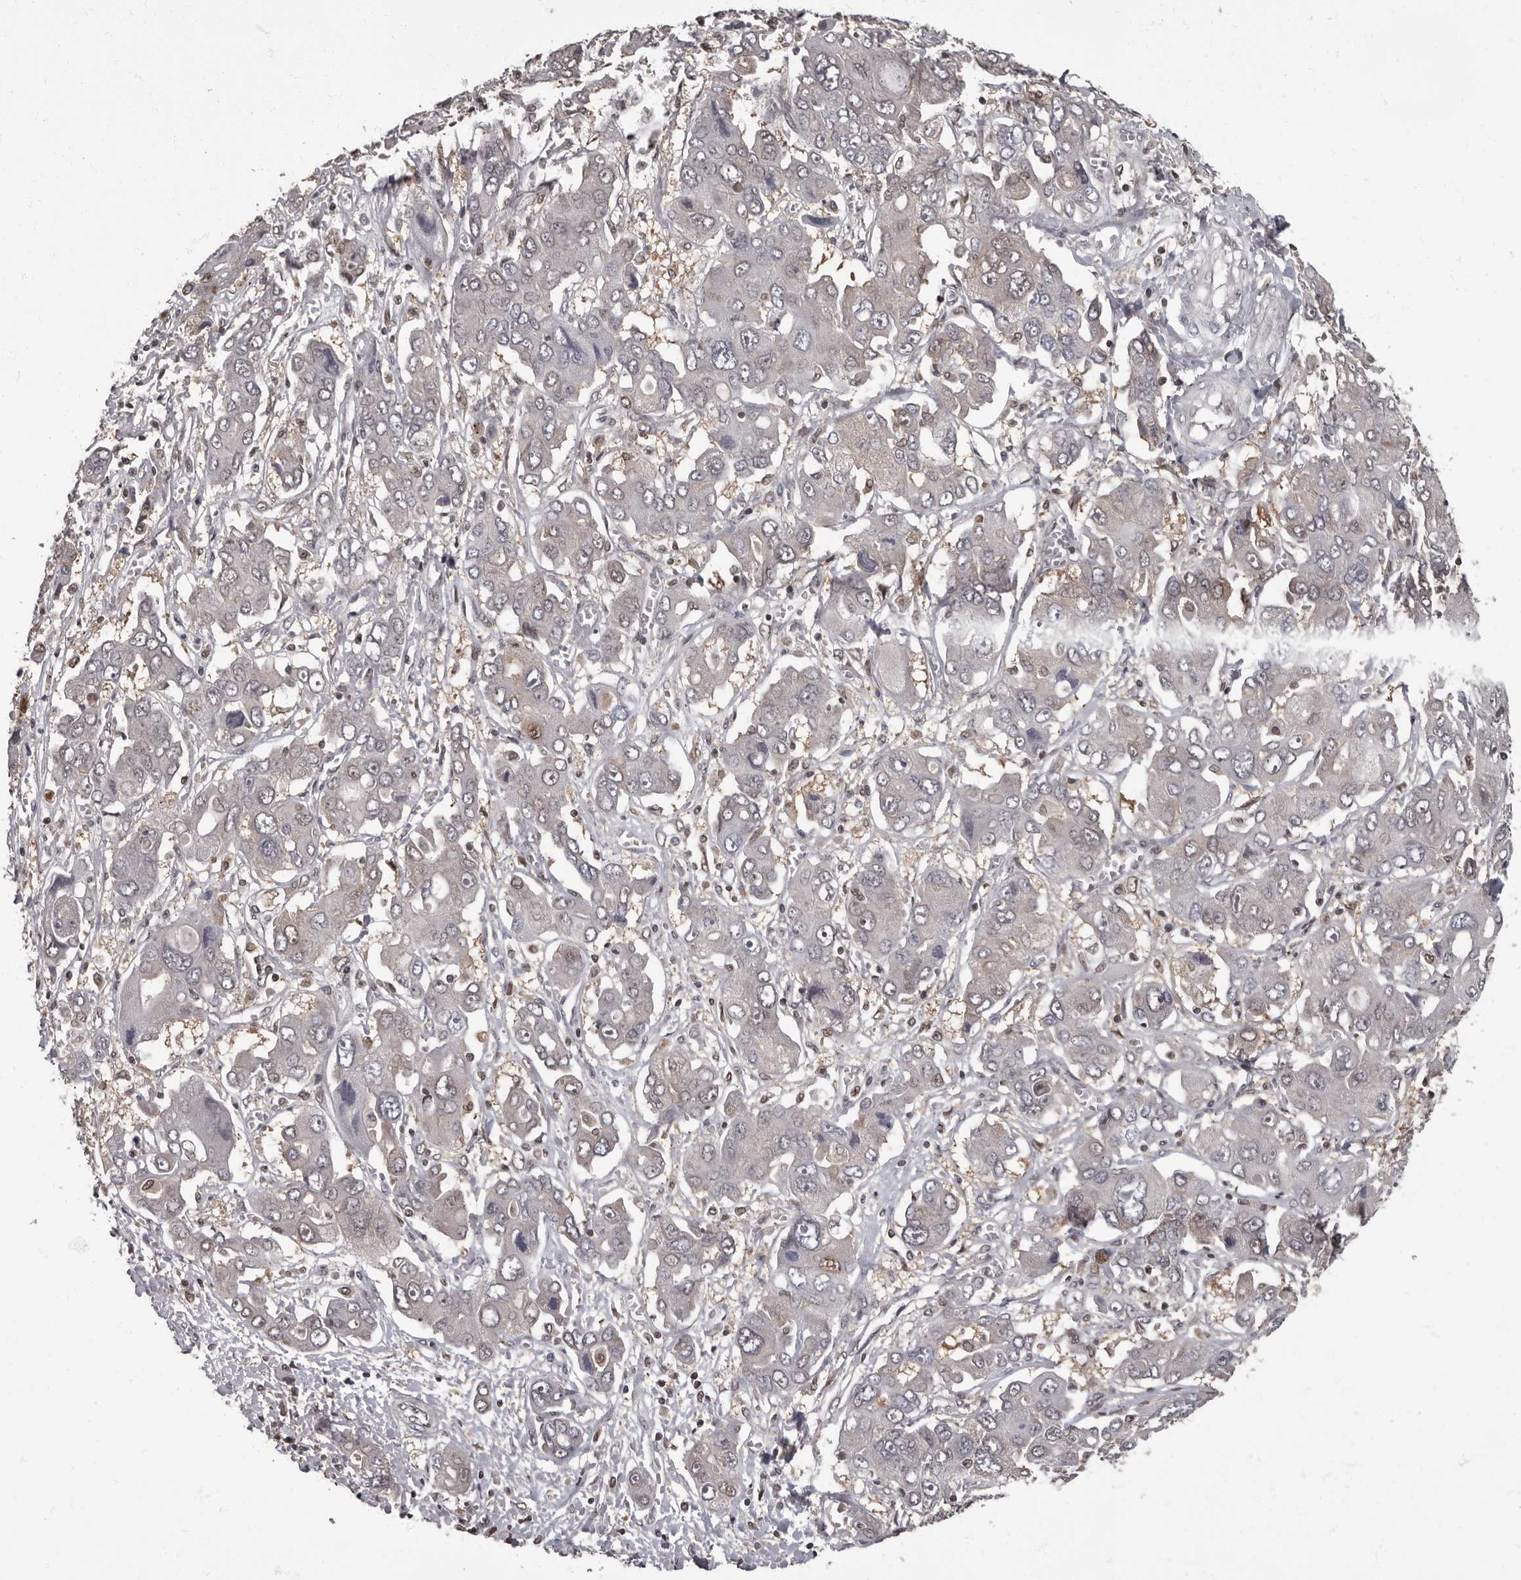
{"staining": {"intensity": "weak", "quantity": "<25%", "location": "nuclear"}, "tissue": "liver cancer", "cell_type": "Tumor cells", "image_type": "cancer", "snomed": [{"axis": "morphology", "description": "Cholangiocarcinoma"}, {"axis": "topography", "description": "Liver"}], "caption": "Tumor cells are negative for brown protein staining in cholangiocarcinoma (liver).", "gene": "C1orf50", "patient": {"sex": "male", "age": 67}}